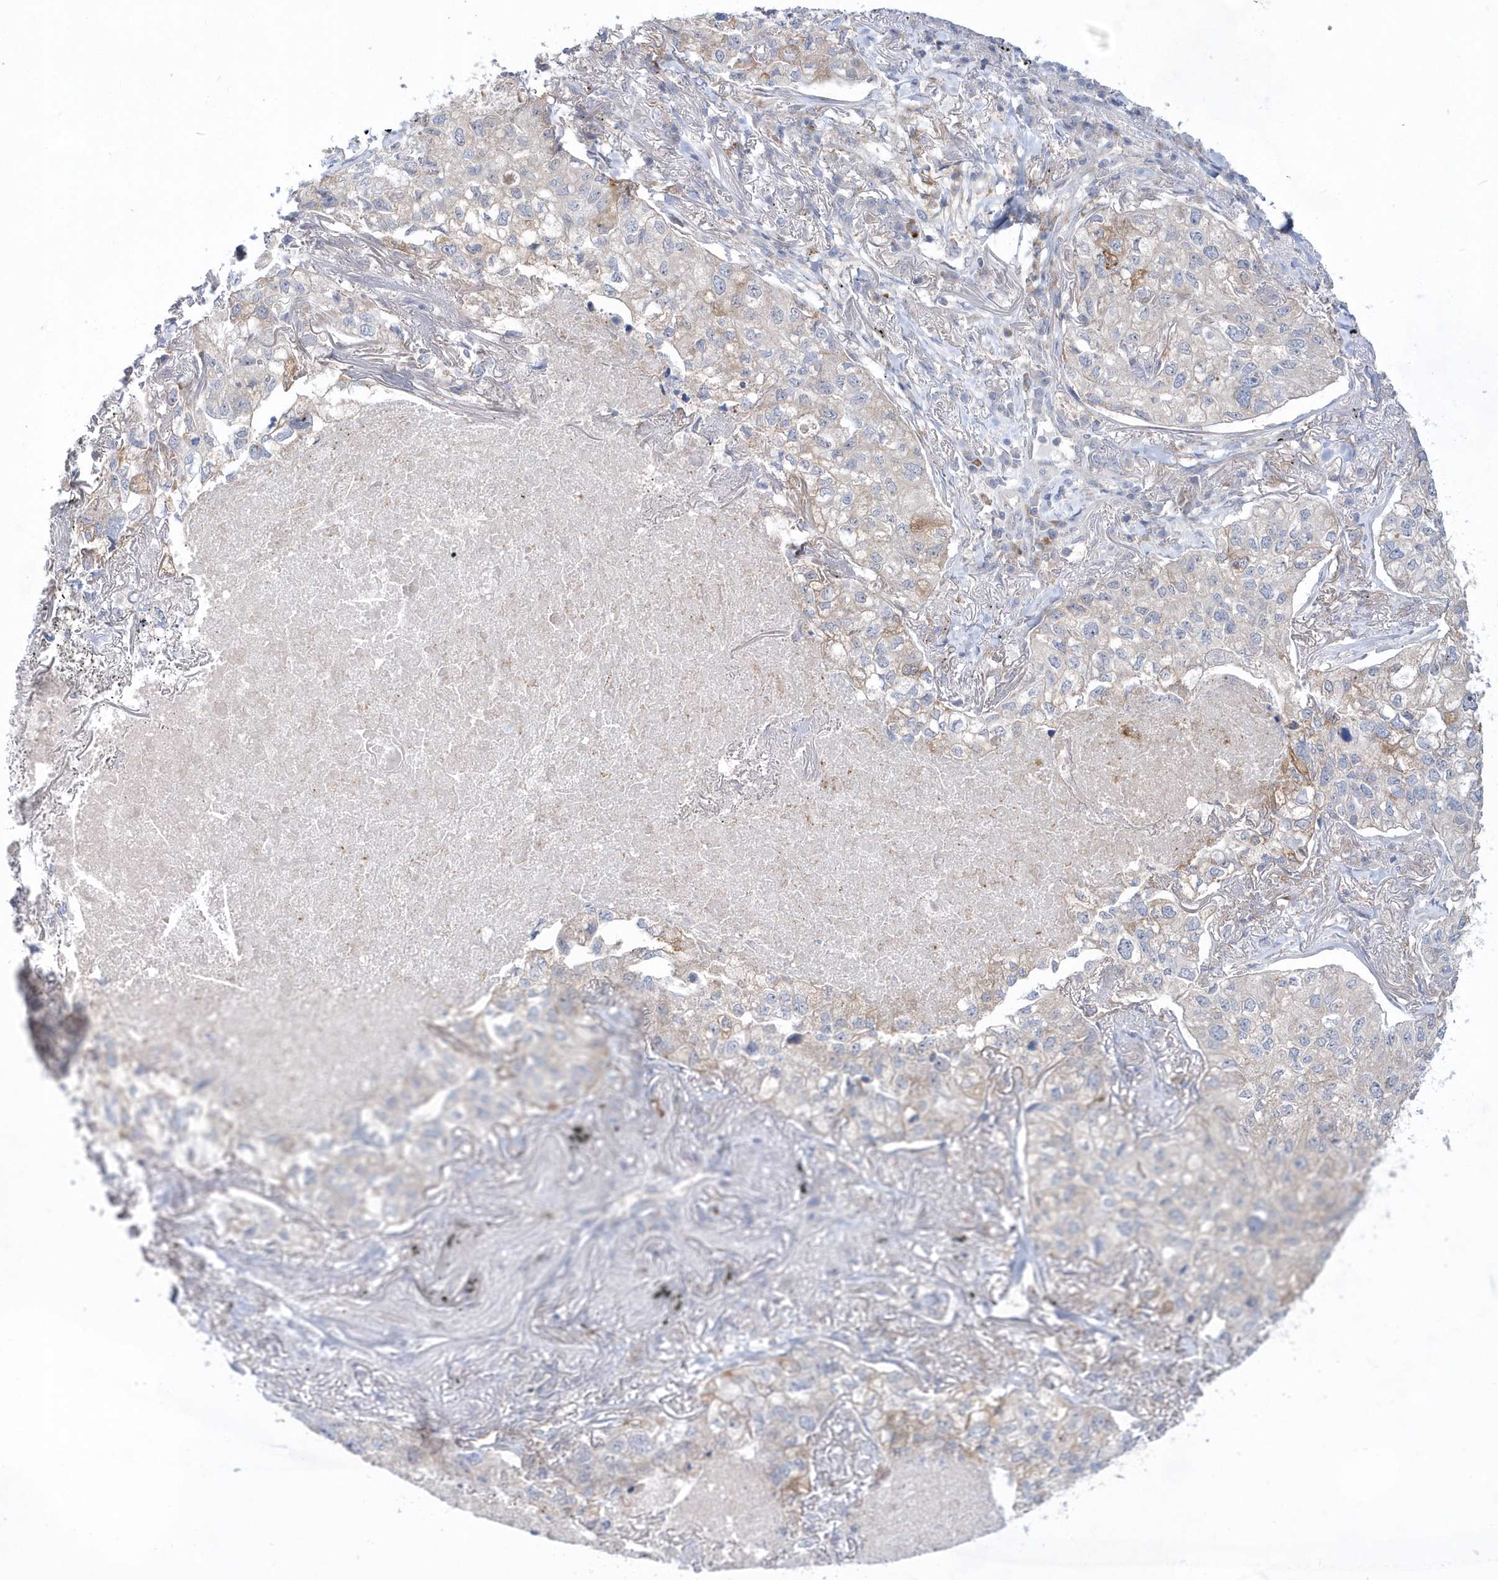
{"staining": {"intensity": "moderate", "quantity": "<25%", "location": "cytoplasmic/membranous"}, "tissue": "lung cancer", "cell_type": "Tumor cells", "image_type": "cancer", "snomed": [{"axis": "morphology", "description": "Adenocarcinoma, NOS"}, {"axis": "topography", "description": "Lung"}], "caption": "Protein staining by immunohistochemistry demonstrates moderate cytoplasmic/membranous positivity in approximately <25% of tumor cells in lung cancer.", "gene": "BDH2", "patient": {"sex": "male", "age": 65}}